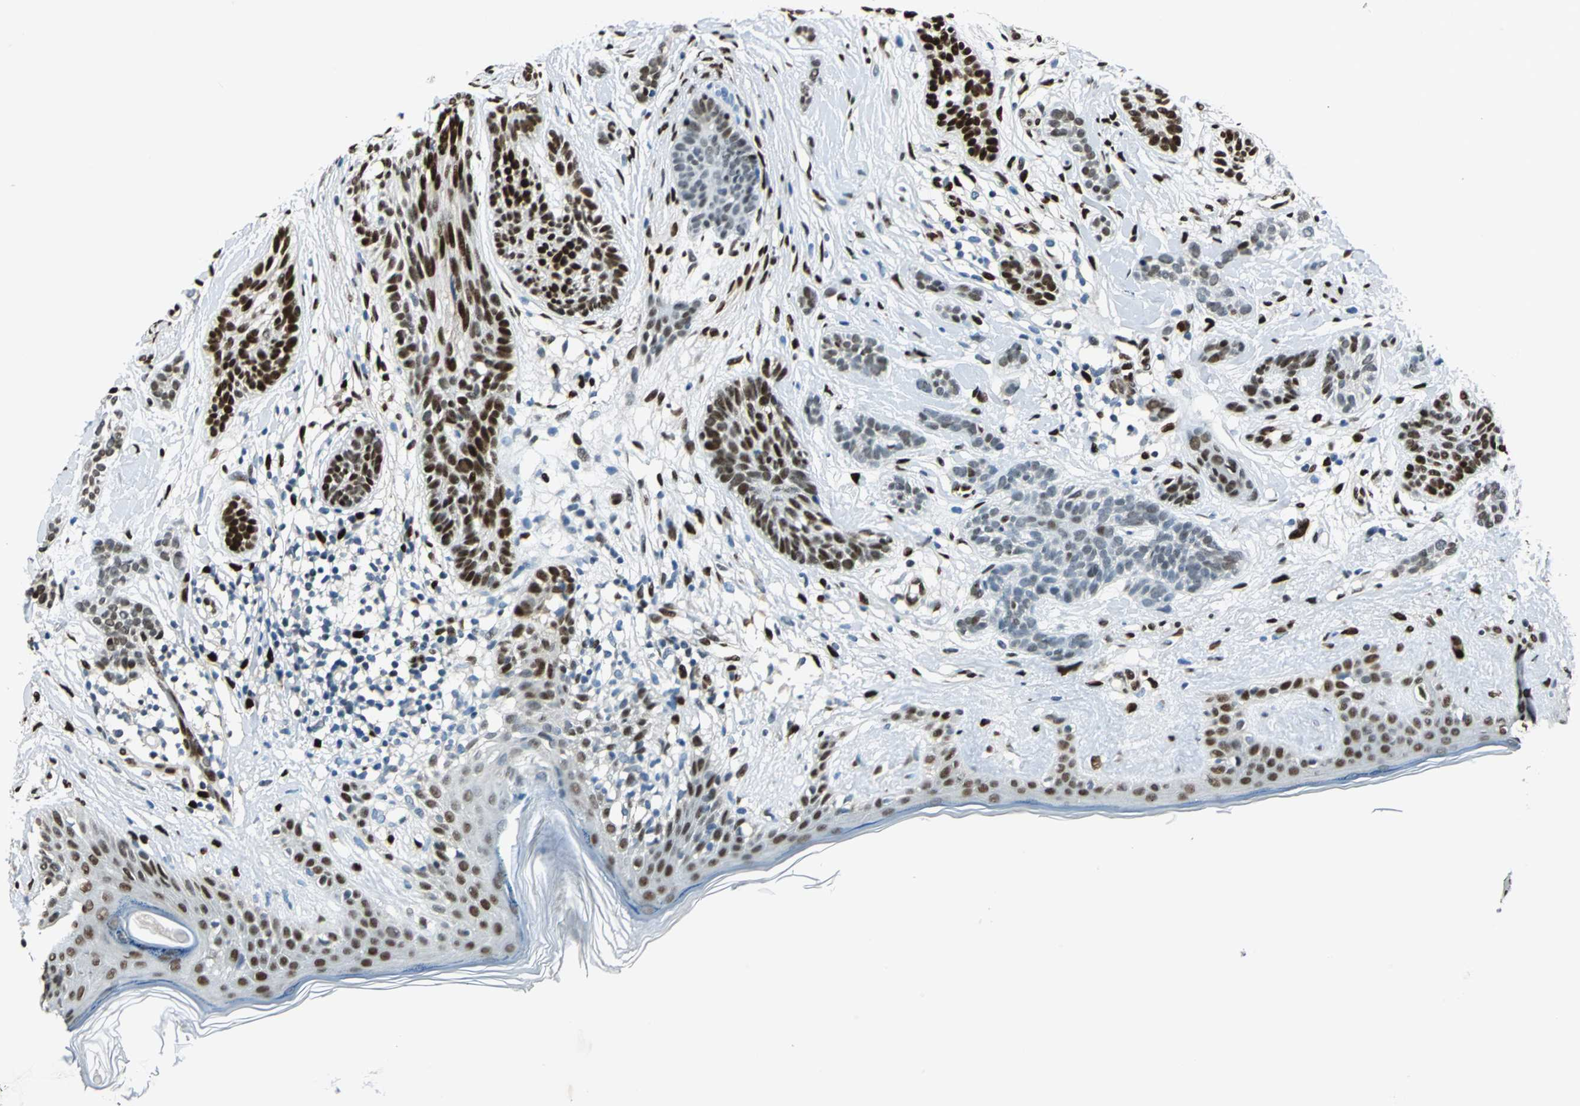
{"staining": {"intensity": "strong", "quantity": ">75%", "location": "nuclear"}, "tissue": "skin cancer", "cell_type": "Tumor cells", "image_type": "cancer", "snomed": [{"axis": "morphology", "description": "Normal tissue, NOS"}, {"axis": "morphology", "description": "Basal cell carcinoma"}, {"axis": "topography", "description": "Skin"}], "caption": "Brown immunohistochemical staining in skin basal cell carcinoma reveals strong nuclear expression in approximately >75% of tumor cells.", "gene": "NFIA", "patient": {"sex": "male", "age": 63}}